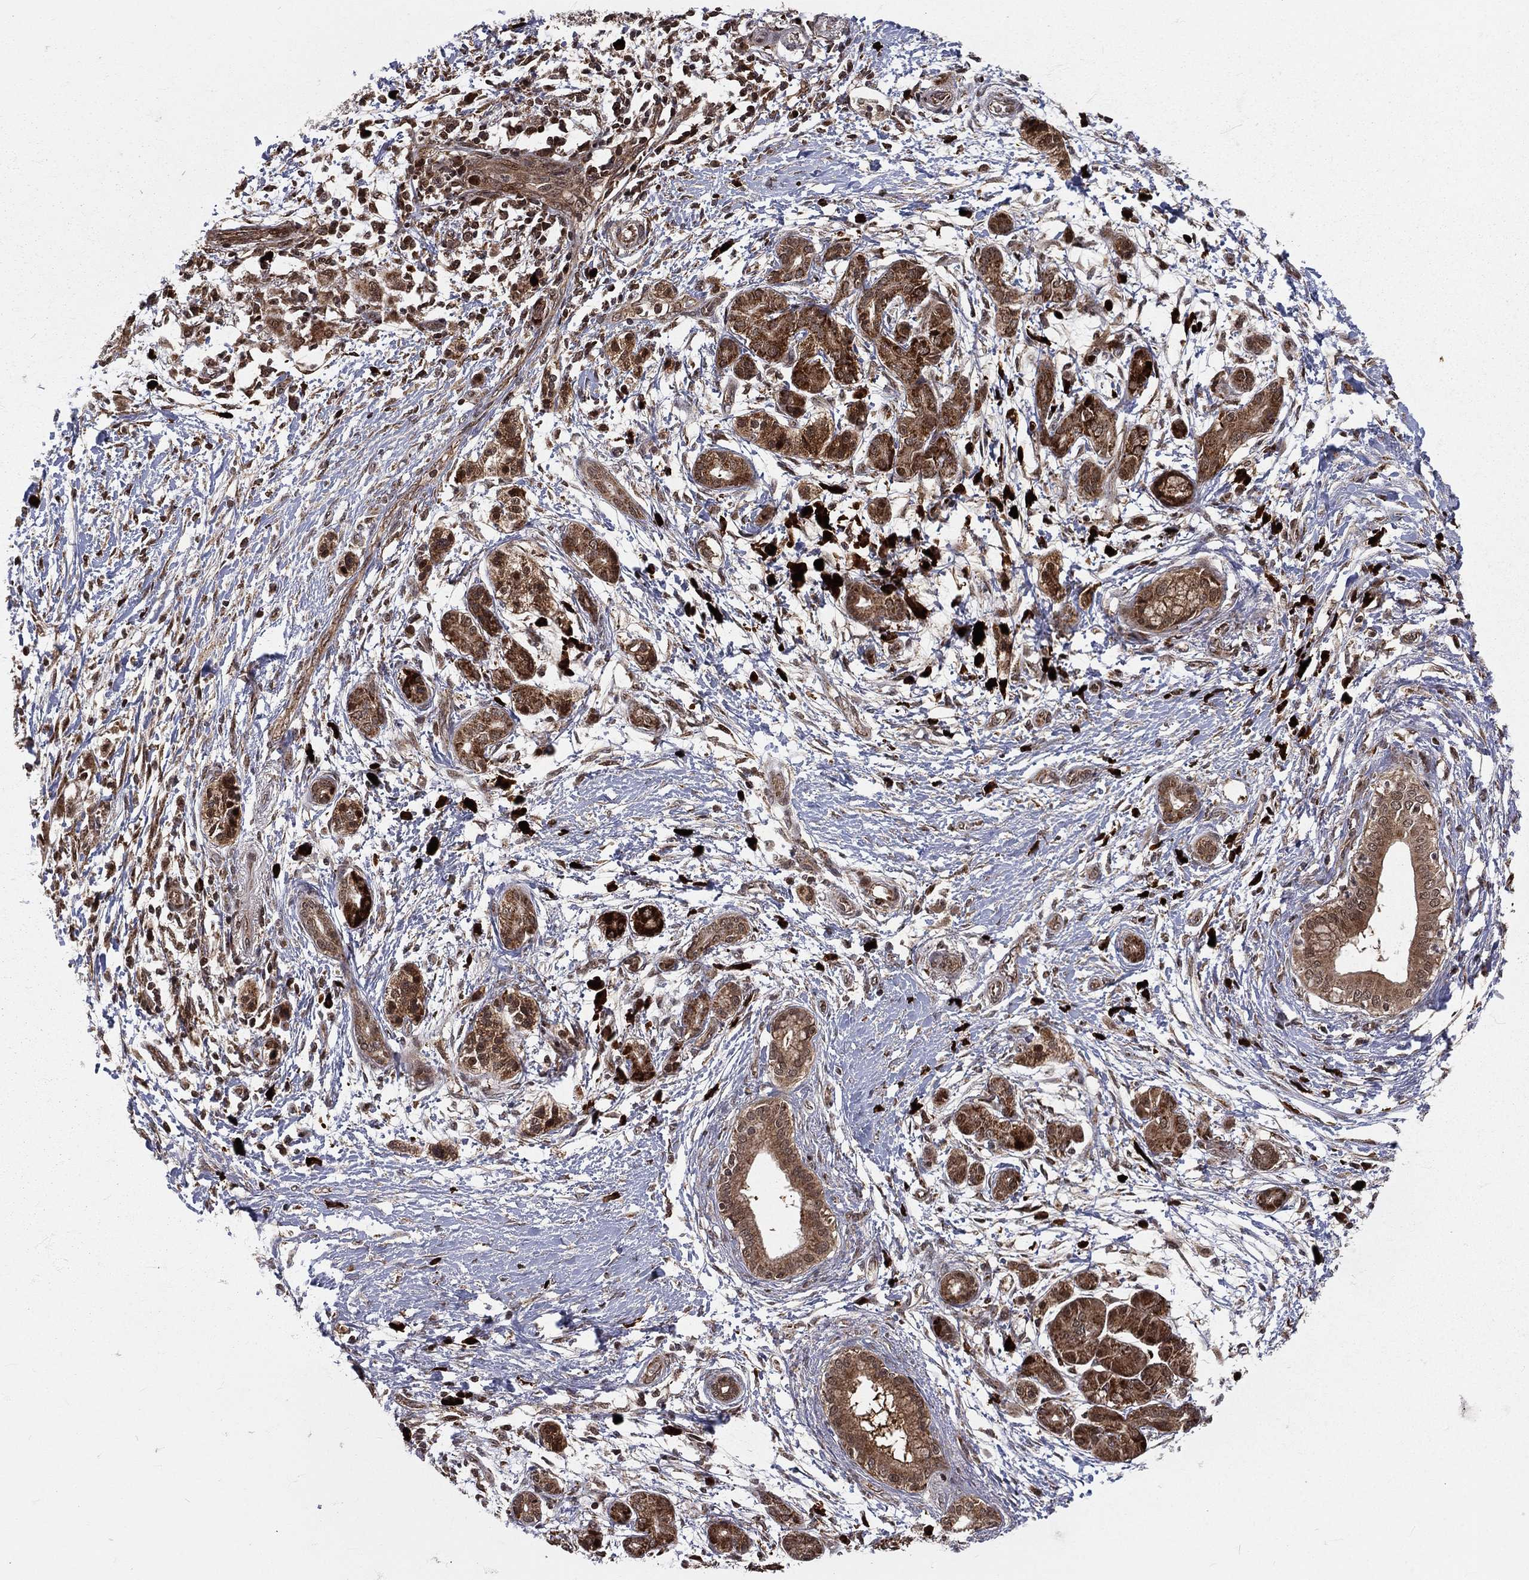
{"staining": {"intensity": "strong", "quantity": ">75%", "location": "cytoplasmic/membranous,nuclear"}, "tissue": "pancreatic cancer", "cell_type": "Tumor cells", "image_type": "cancer", "snomed": [{"axis": "morphology", "description": "Adenocarcinoma, NOS"}, {"axis": "topography", "description": "Pancreas"}], "caption": "Pancreatic cancer stained with a protein marker demonstrates strong staining in tumor cells.", "gene": "MDM2", "patient": {"sex": "female", "age": 72}}